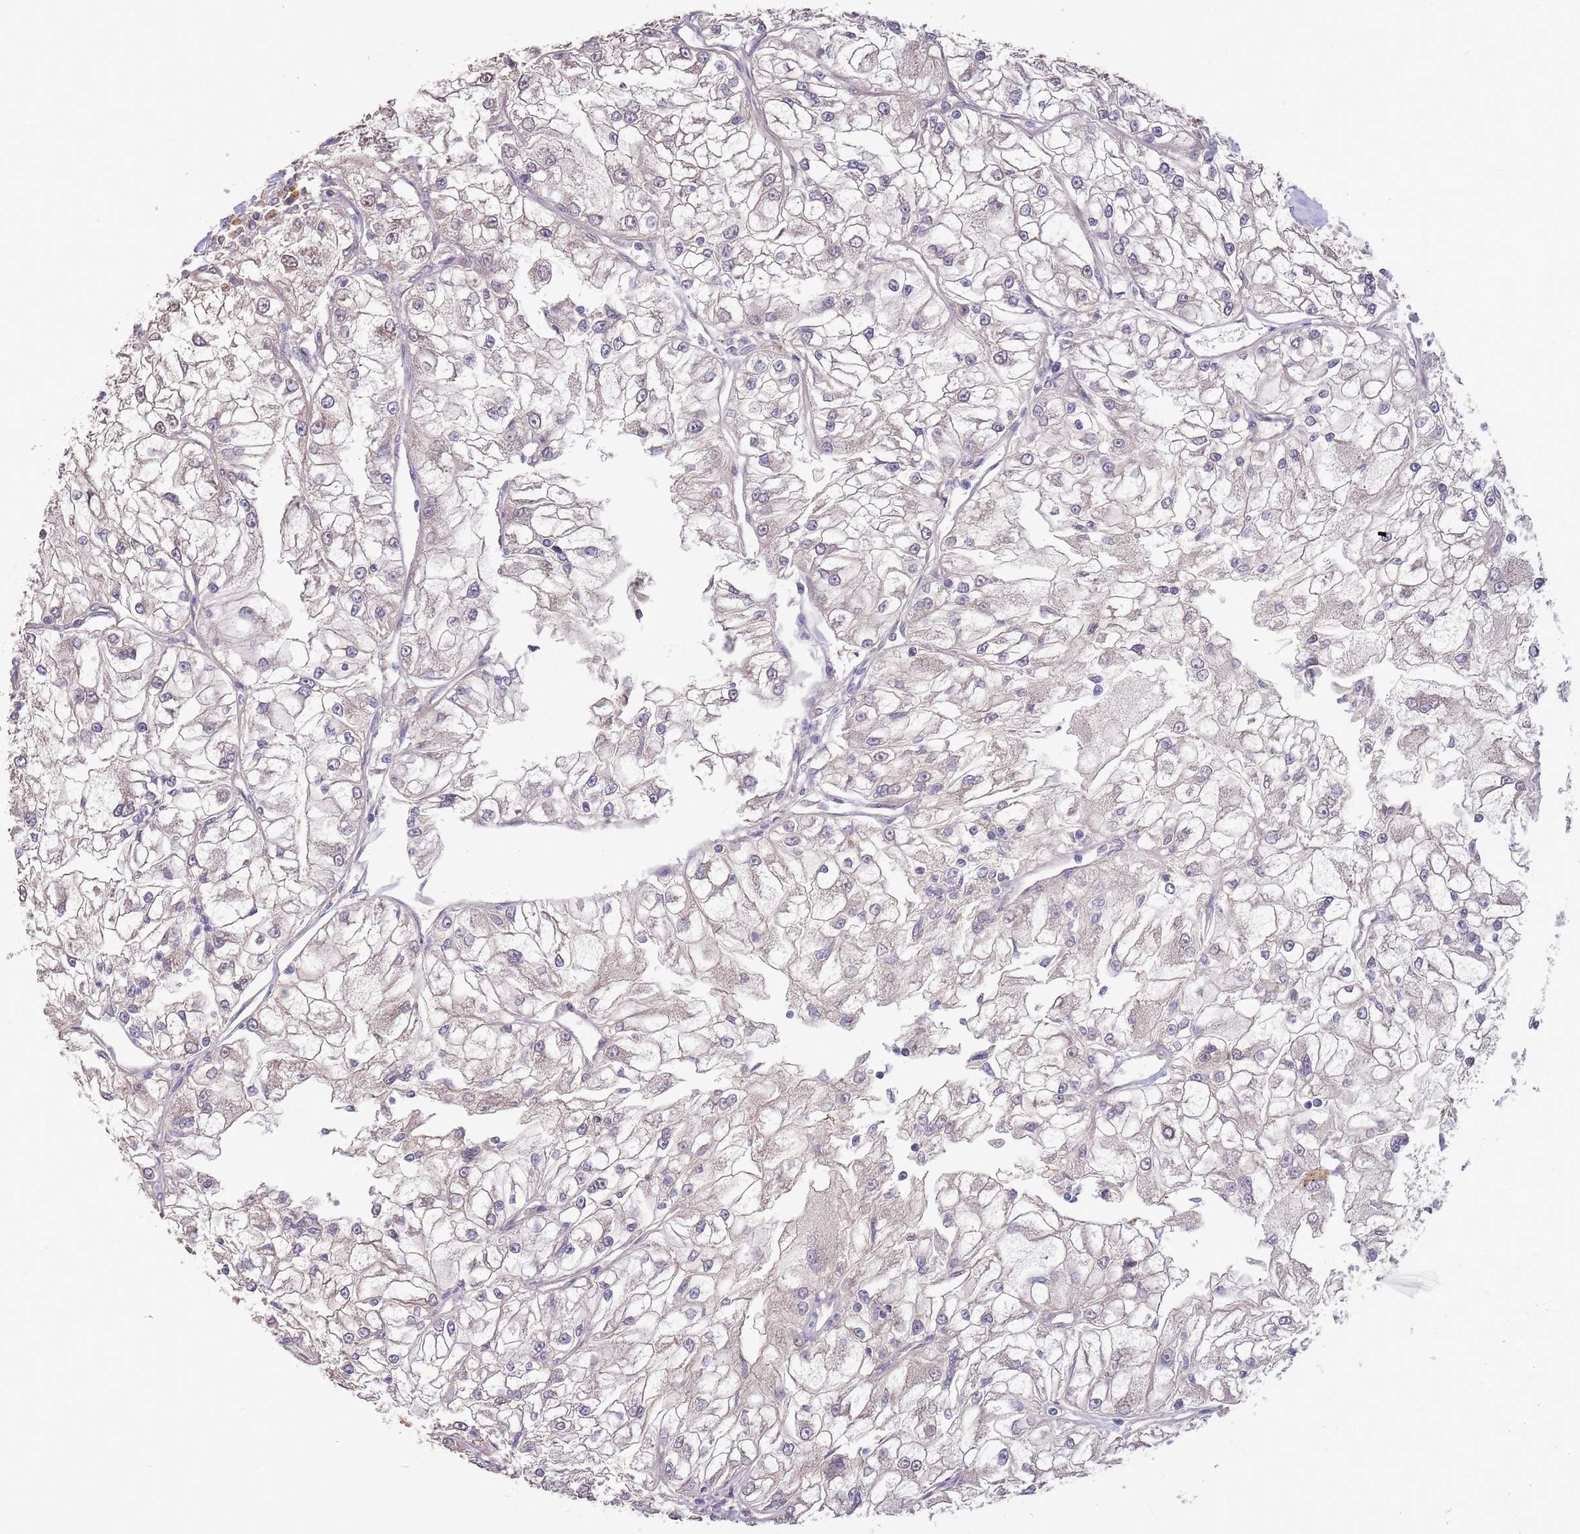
{"staining": {"intensity": "negative", "quantity": "none", "location": "none"}, "tissue": "renal cancer", "cell_type": "Tumor cells", "image_type": "cancer", "snomed": [{"axis": "morphology", "description": "Adenocarcinoma, NOS"}, {"axis": "topography", "description": "Kidney"}], "caption": "Immunohistochemistry image of renal adenocarcinoma stained for a protein (brown), which displays no positivity in tumor cells.", "gene": "MARVELD2", "patient": {"sex": "female", "age": 72}}